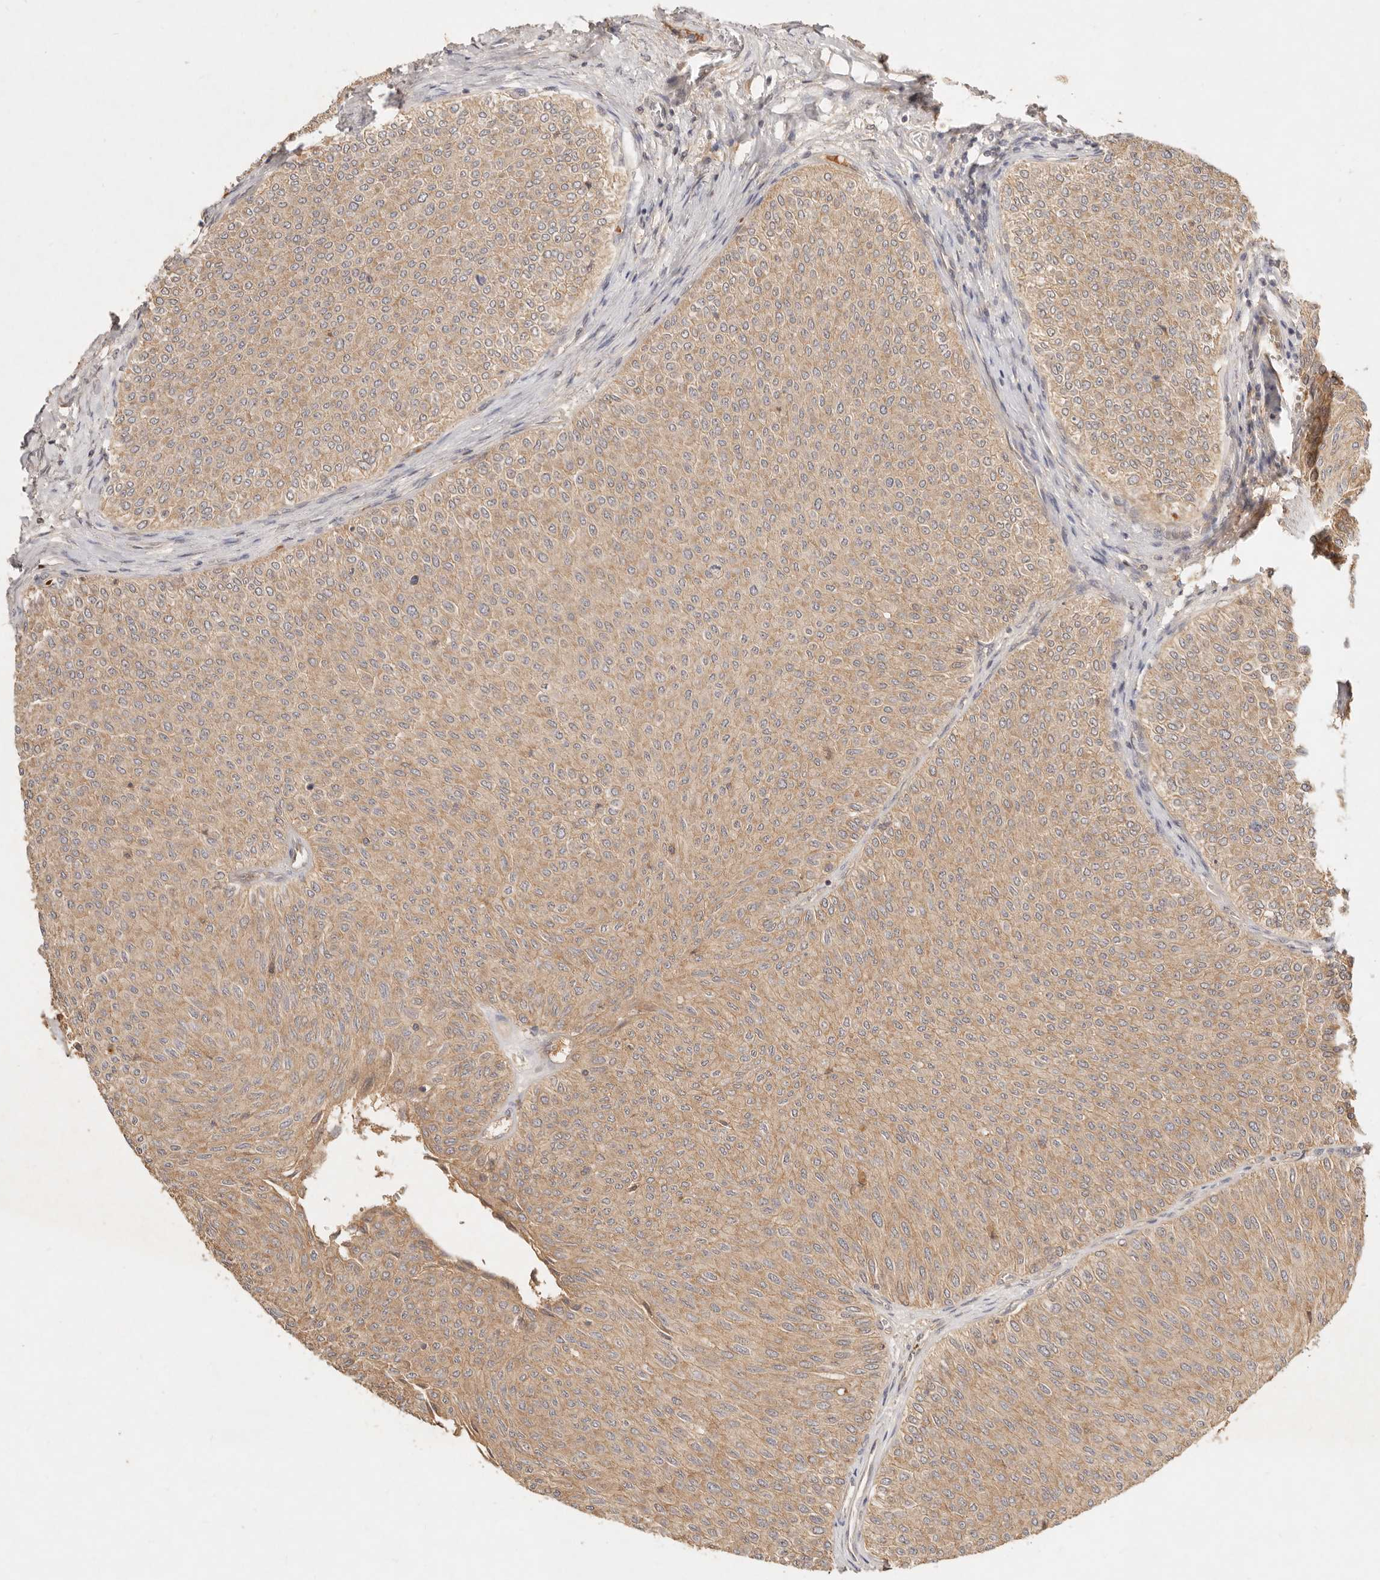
{"staining": {"intensity": "weak", "quantity": ">75%", "location": "cytoplasmic/membranous"}, "tissue": "urothelial cancer", "cell_type": "Tumor cells", "image_type": "cancer", "snomed": [{"axis": "morphology", "description": "Urothelial carcinoma, Low grade"}, {"axis": "topography", "description": "Urinary bladder"}], "caption": "Weak cytoplasmic/membranous expression for a protein is identified in approximately >75% of tumor cells of urothelial cancer using immunohistochemistry.", "gene": "FREM2", "patient": {"sex": "male", "age": 78}}